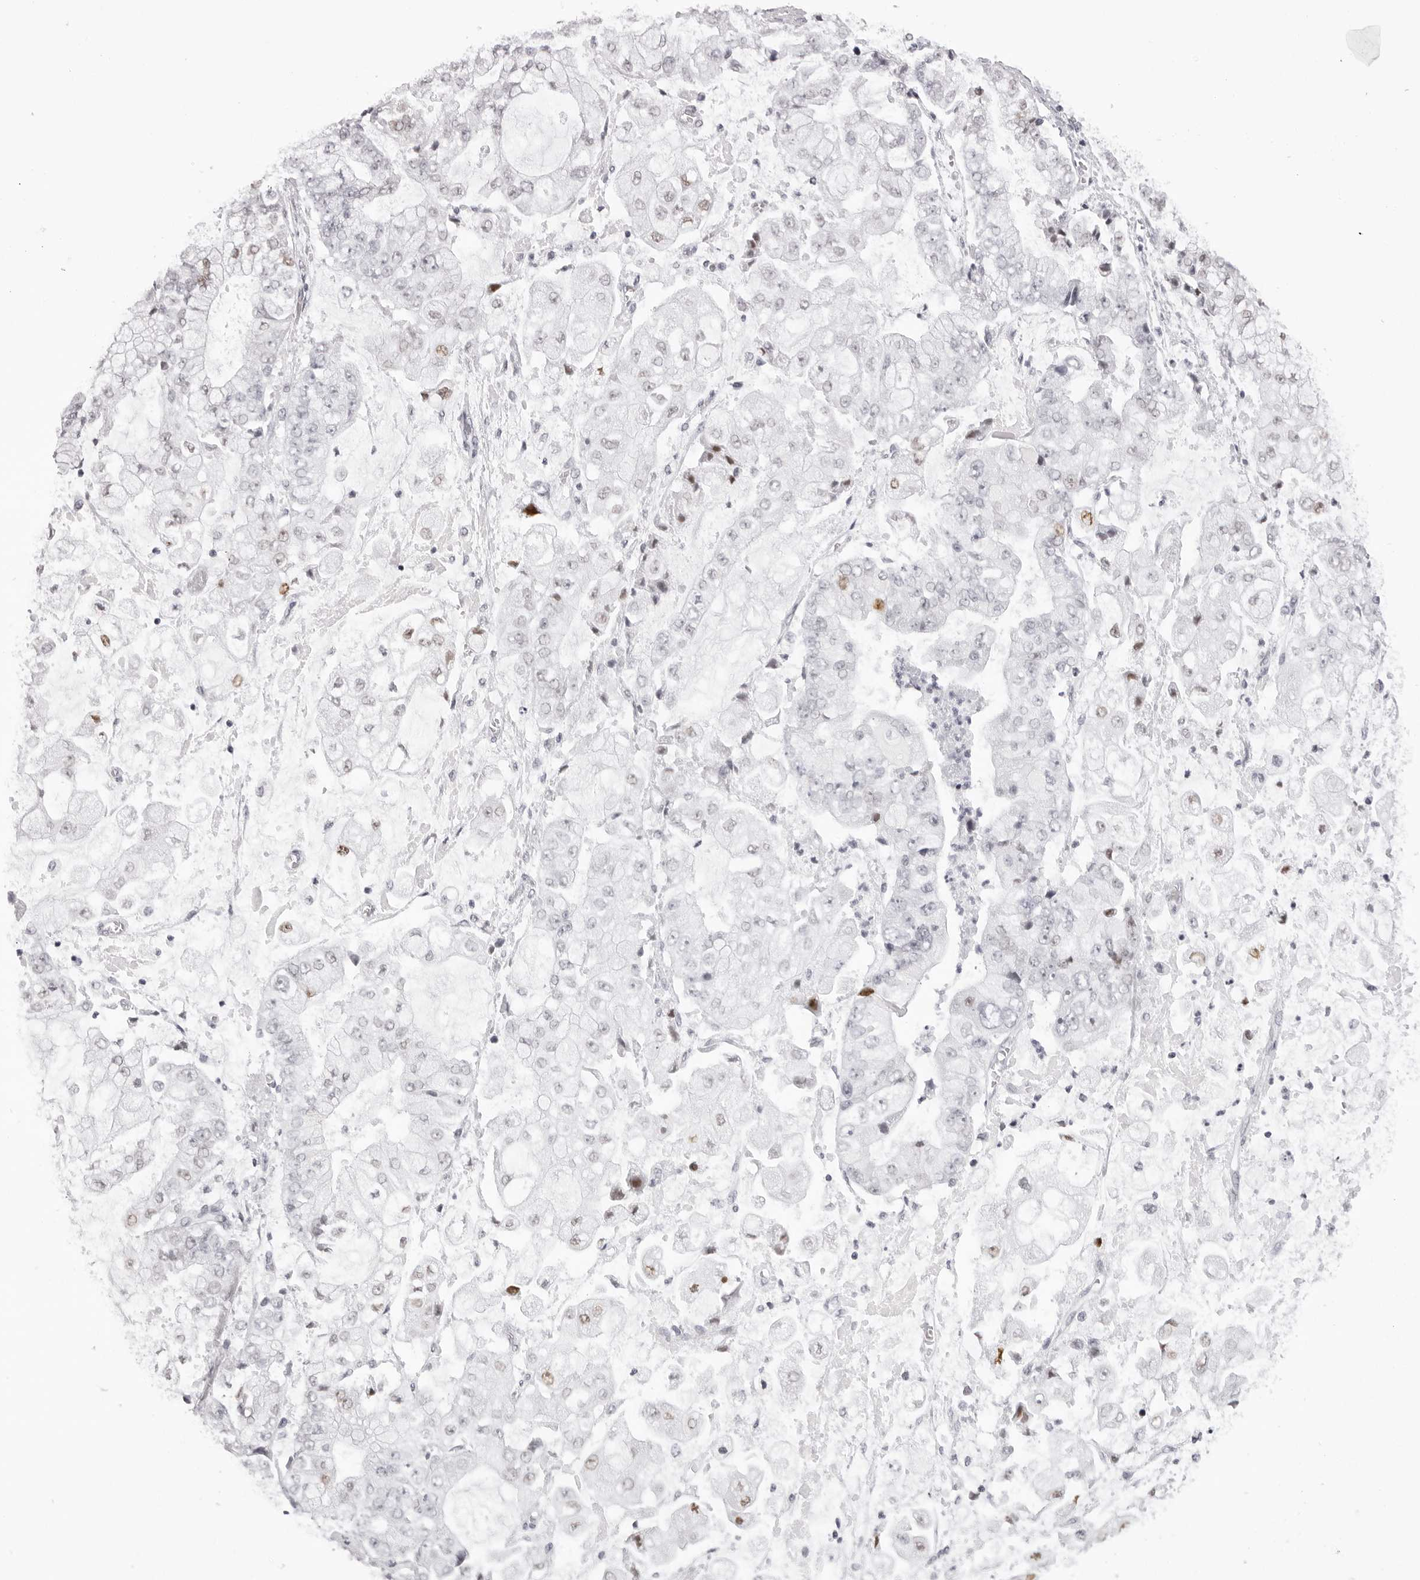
{"staining": {"intensity": "moderate", "quantity": "<25%", "location": "nuclear"}, "tissue": "stomach cancer", "cell_type": "Tumor cells", "image_type": "cancer", "snomed": [{"axis": "morphology", "description": "Adenocarcinoma, NOS"}, {"axis": "topography", "description": "Stomach"}], "caption": "Protein positivity by IHC exhibits moderate nuclear staining in about <25% of tumor cells in stomach cancer. (DAB = brown stain, brightfield microscopy at high magnification).", "gene": "MAFK", "patient": {"sex": "male", "age": 76}}